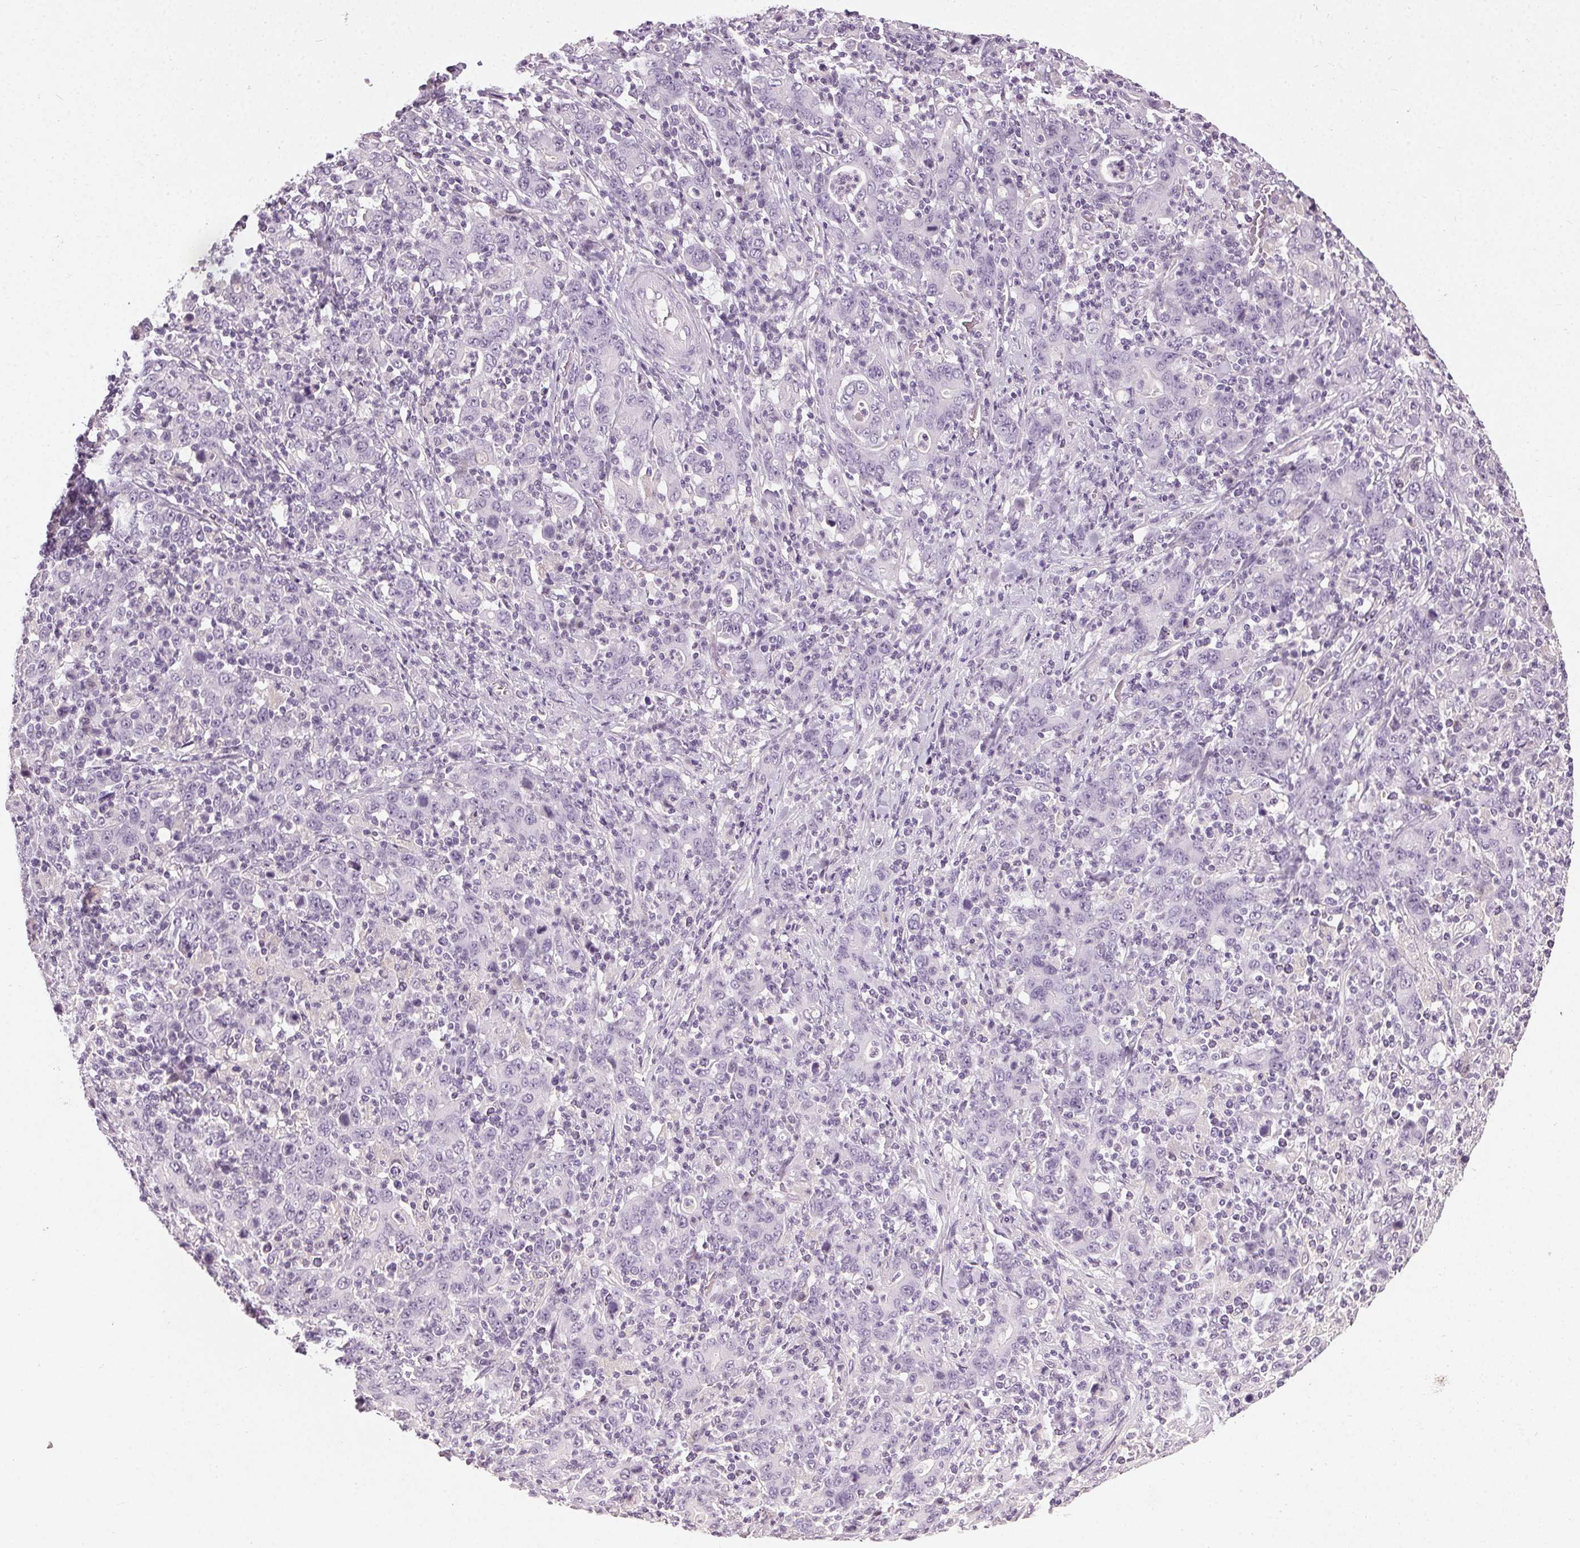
{"staining": {"intensity": "negative", "quantity": "none", "location": "none"}, "tissue": "stomach cancer", "cell_type": "Tumor cells", "image_type": "cancer", "snomed": [{"axis": "morphology", "description": "Adenocarcinoma, NOS"}, {"axis": "topography", "description": "Stomach, upper"}], "caption": "Tumor cells show no significant staining in stomach adenocarcinoma.", "gene": "CLTRN", "patient": {"sex": "male", "age": 69}}